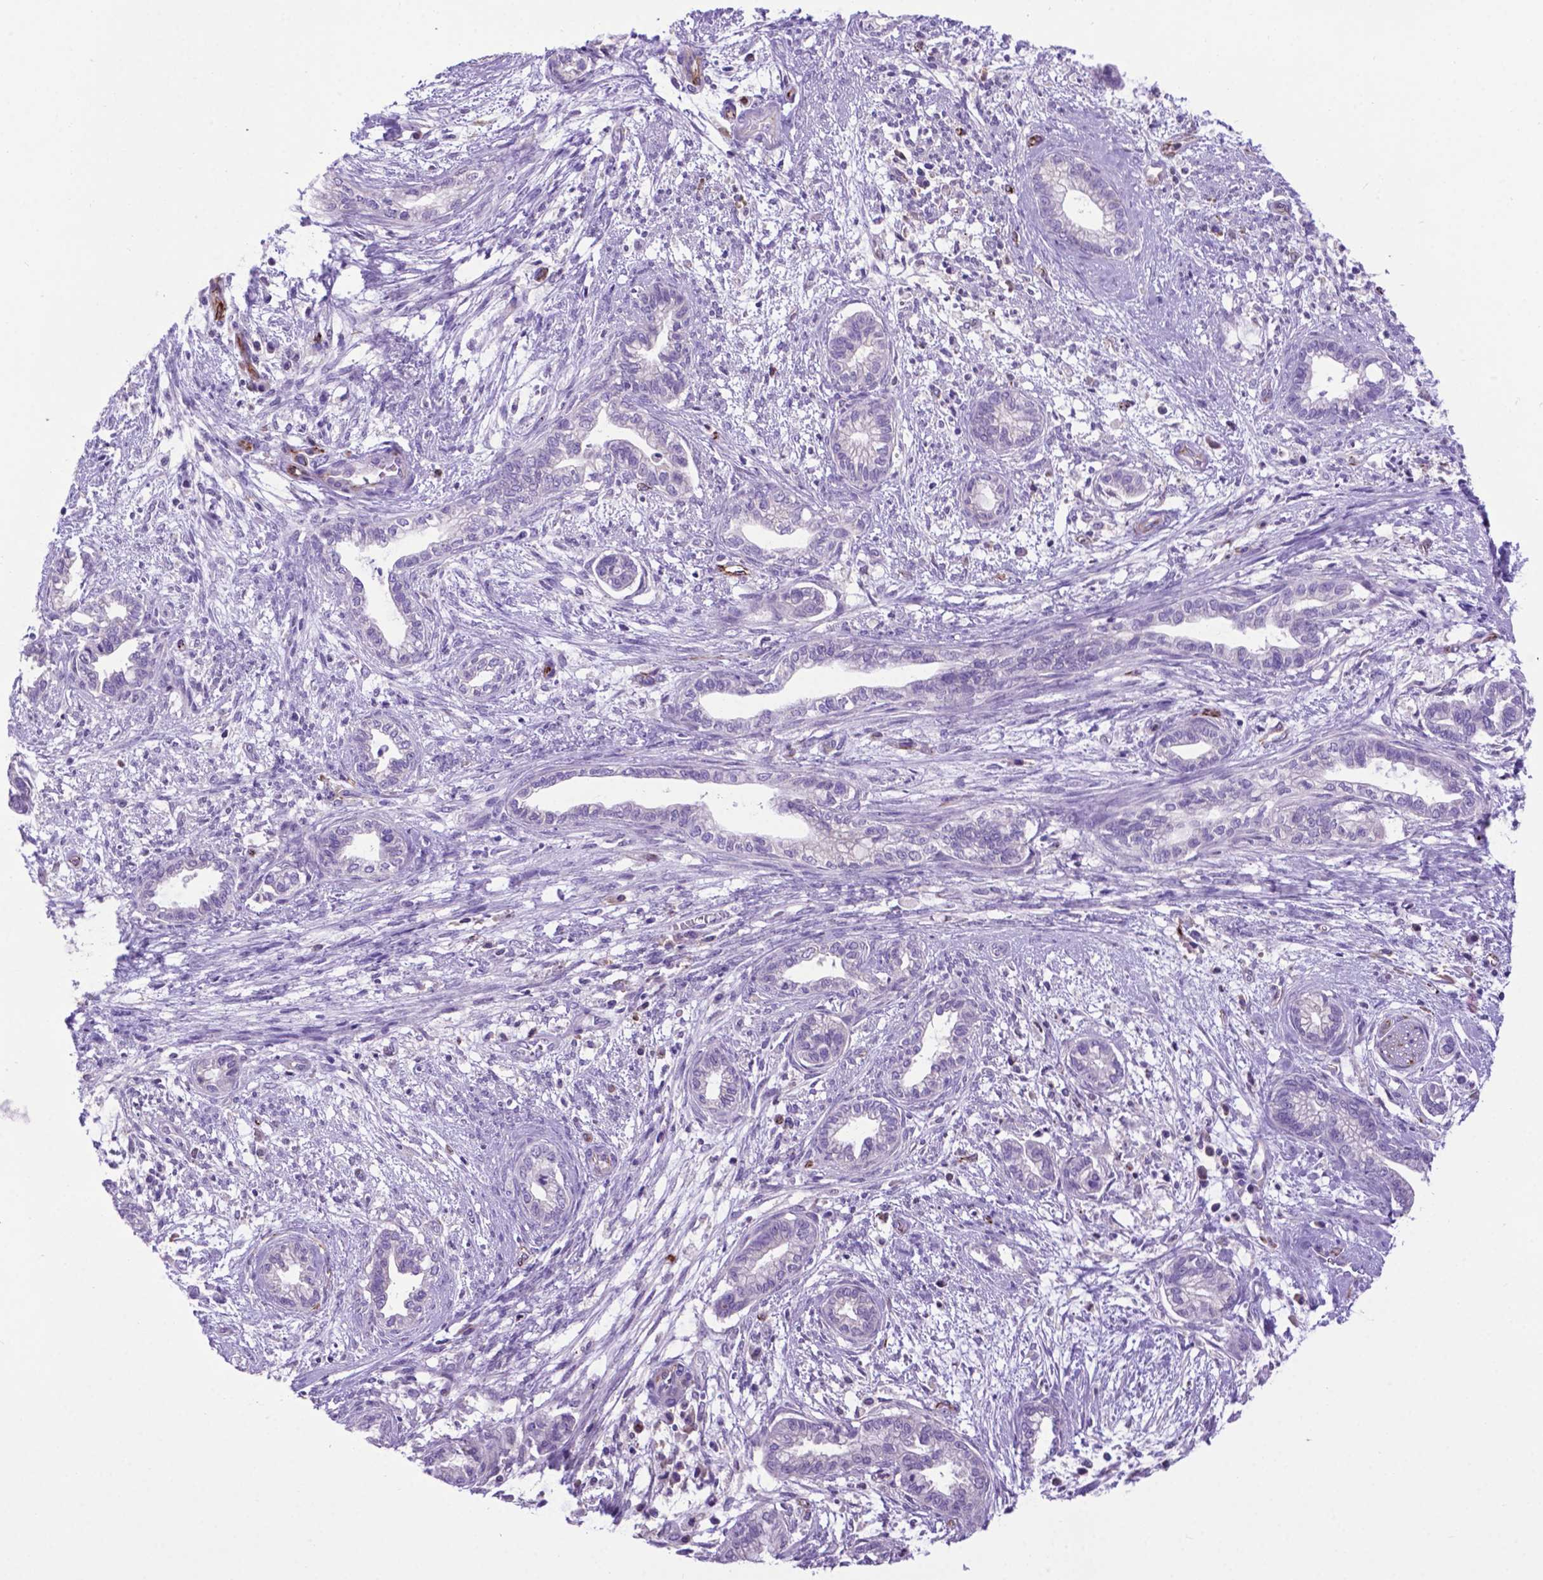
{"staining": {"intensity": "negative", "quantity": "none", "location": "none"}, "tissue": "cervical cancer", "cell_type": "Tumor cells", "image_type": "cancer", "snomed": [{"axis": "morphology", "description": "Adenocarcinoma, NOS"}, {"axis": "topography", "description": "Cervix"}], "caption": "Immunohistochemistry of human adenocarcinoma (cervical) displays no expression in tumor cells.", "gene": "LZTR1", "patient": {"sex": "female", "age": 62}}